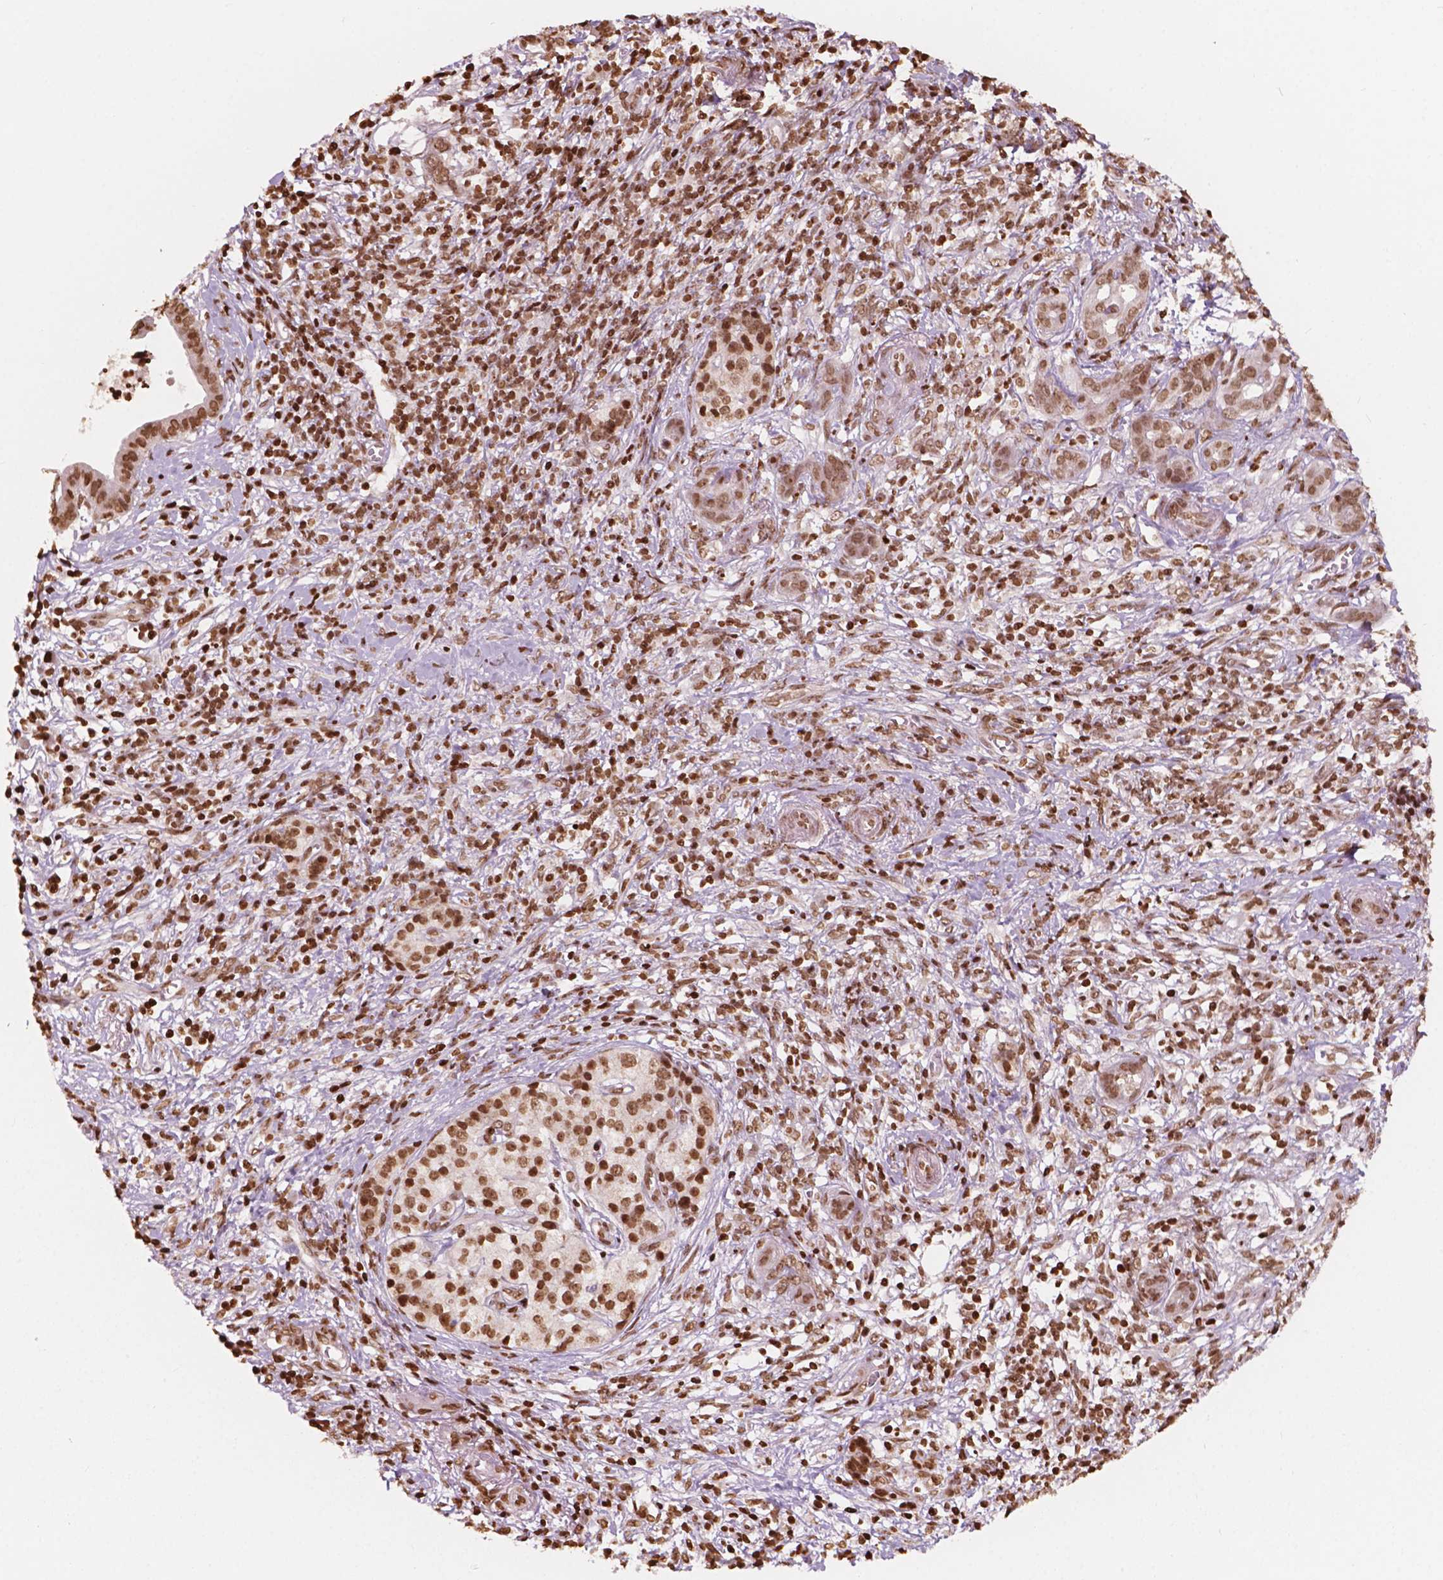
{"staining": {"intensity": "moderate", "quantity": ">75%", "location": "nuclear"}, "tissue": "pancreatic cancer", "cell_type": "Tumor cells", "image_type": "cancer", "snomed": [{"axis": "morphology", "description": "Adenocarcinoma, NOS"}, {"axis": "topography", "description": "Pancreas"}], "caption": "Protein expression analysis of pancreatic cancer shows moderate nuclear expression in about >75% of tumor cells.", "gene": "H3C7", "patient": {"sex": "male", "age": 61}}